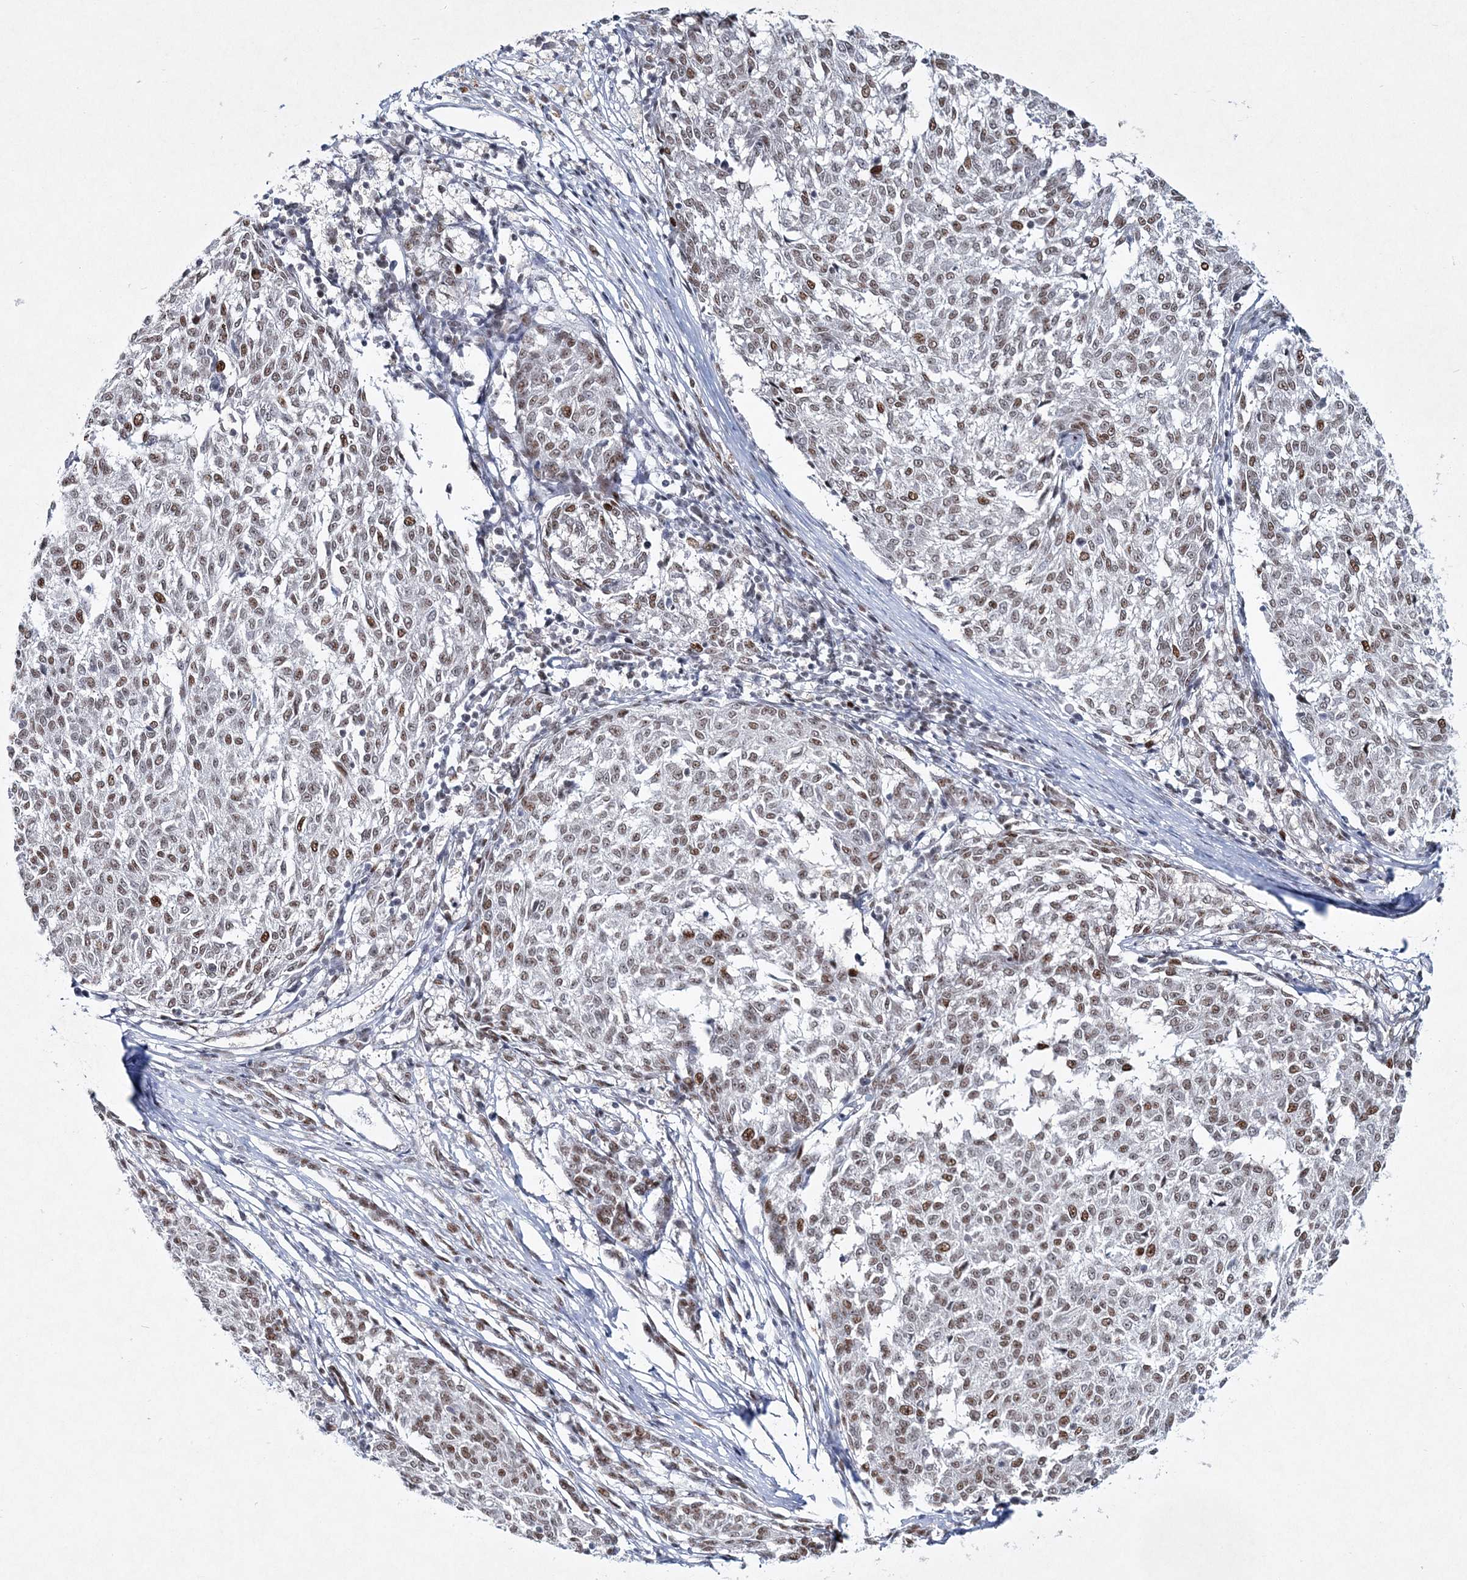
{"staining": {"intensity": "moderate", "quantity": ">75%", "location": "nuclear"}, "tissue": "melanoma", "cell_type": "Tumor cells", "image_type": "cancer", "snomed": [{"axis": "morphology", "description": "Malignant melanoma, NOS"}, {"axis": "topography", "description": "Skin"}], "caption": "High-power microscopy captured an immunohistochemistry (IHC) photomicrograph of malignant melanoma, revealing moderate nuclear positivity in approximately >75% of tumor cells.", "gene": "LRRFIP2", "patient": {"sex": "female", "age": 72}}